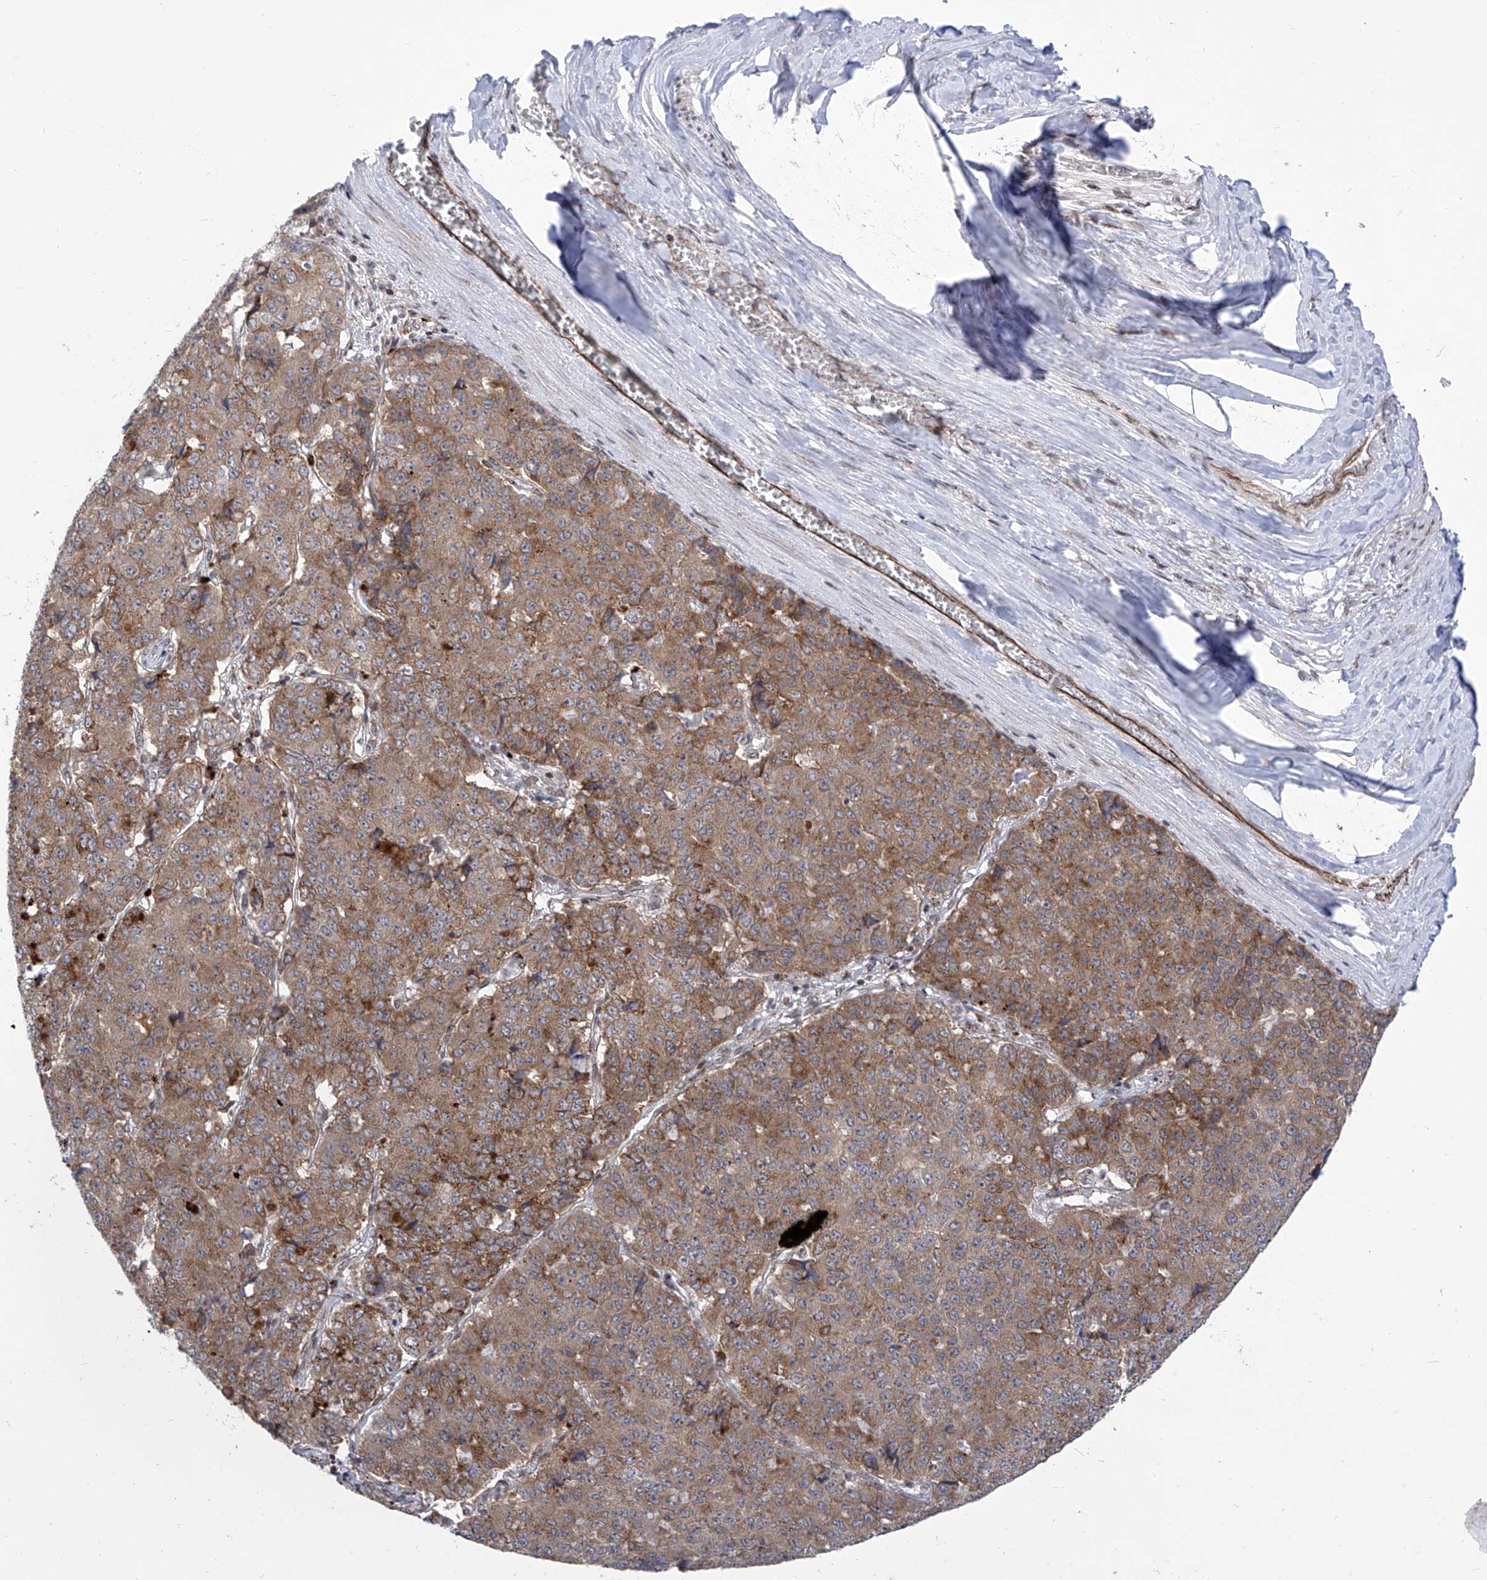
{"staining": {"intensity": "moderate", "quantity": ">75%", "location": "cytoplasmic/membranous"}, "tissue": "pancreatic cancer", "cell_type": "Tumor cells", "image_type": "cancer", "snomed": [{"axis": "morphology", "description": "Adenocarcinoma, NOS"}, {"axis": "topography", "description": "Pancreas"}], "caption": "High-magnification brightfield microscopy of pancreatic cancer (adenocarcinoma) stained with DAB (3,3'-diaminobenzidine) (brown) and counterstained with hematoxylin (blue). tumor cells exhibit moderate cytoplasmic/membranous expression is identified in approximately>75% of cells. The staining is performed using DAB (3,3'-diaminobenzidine) brown chromogen to label protein expression. The nuclei are counter-stained blue using hematoxylin.", "gene": "CEP290", "patient": {"sex": "male", "age": 50}}